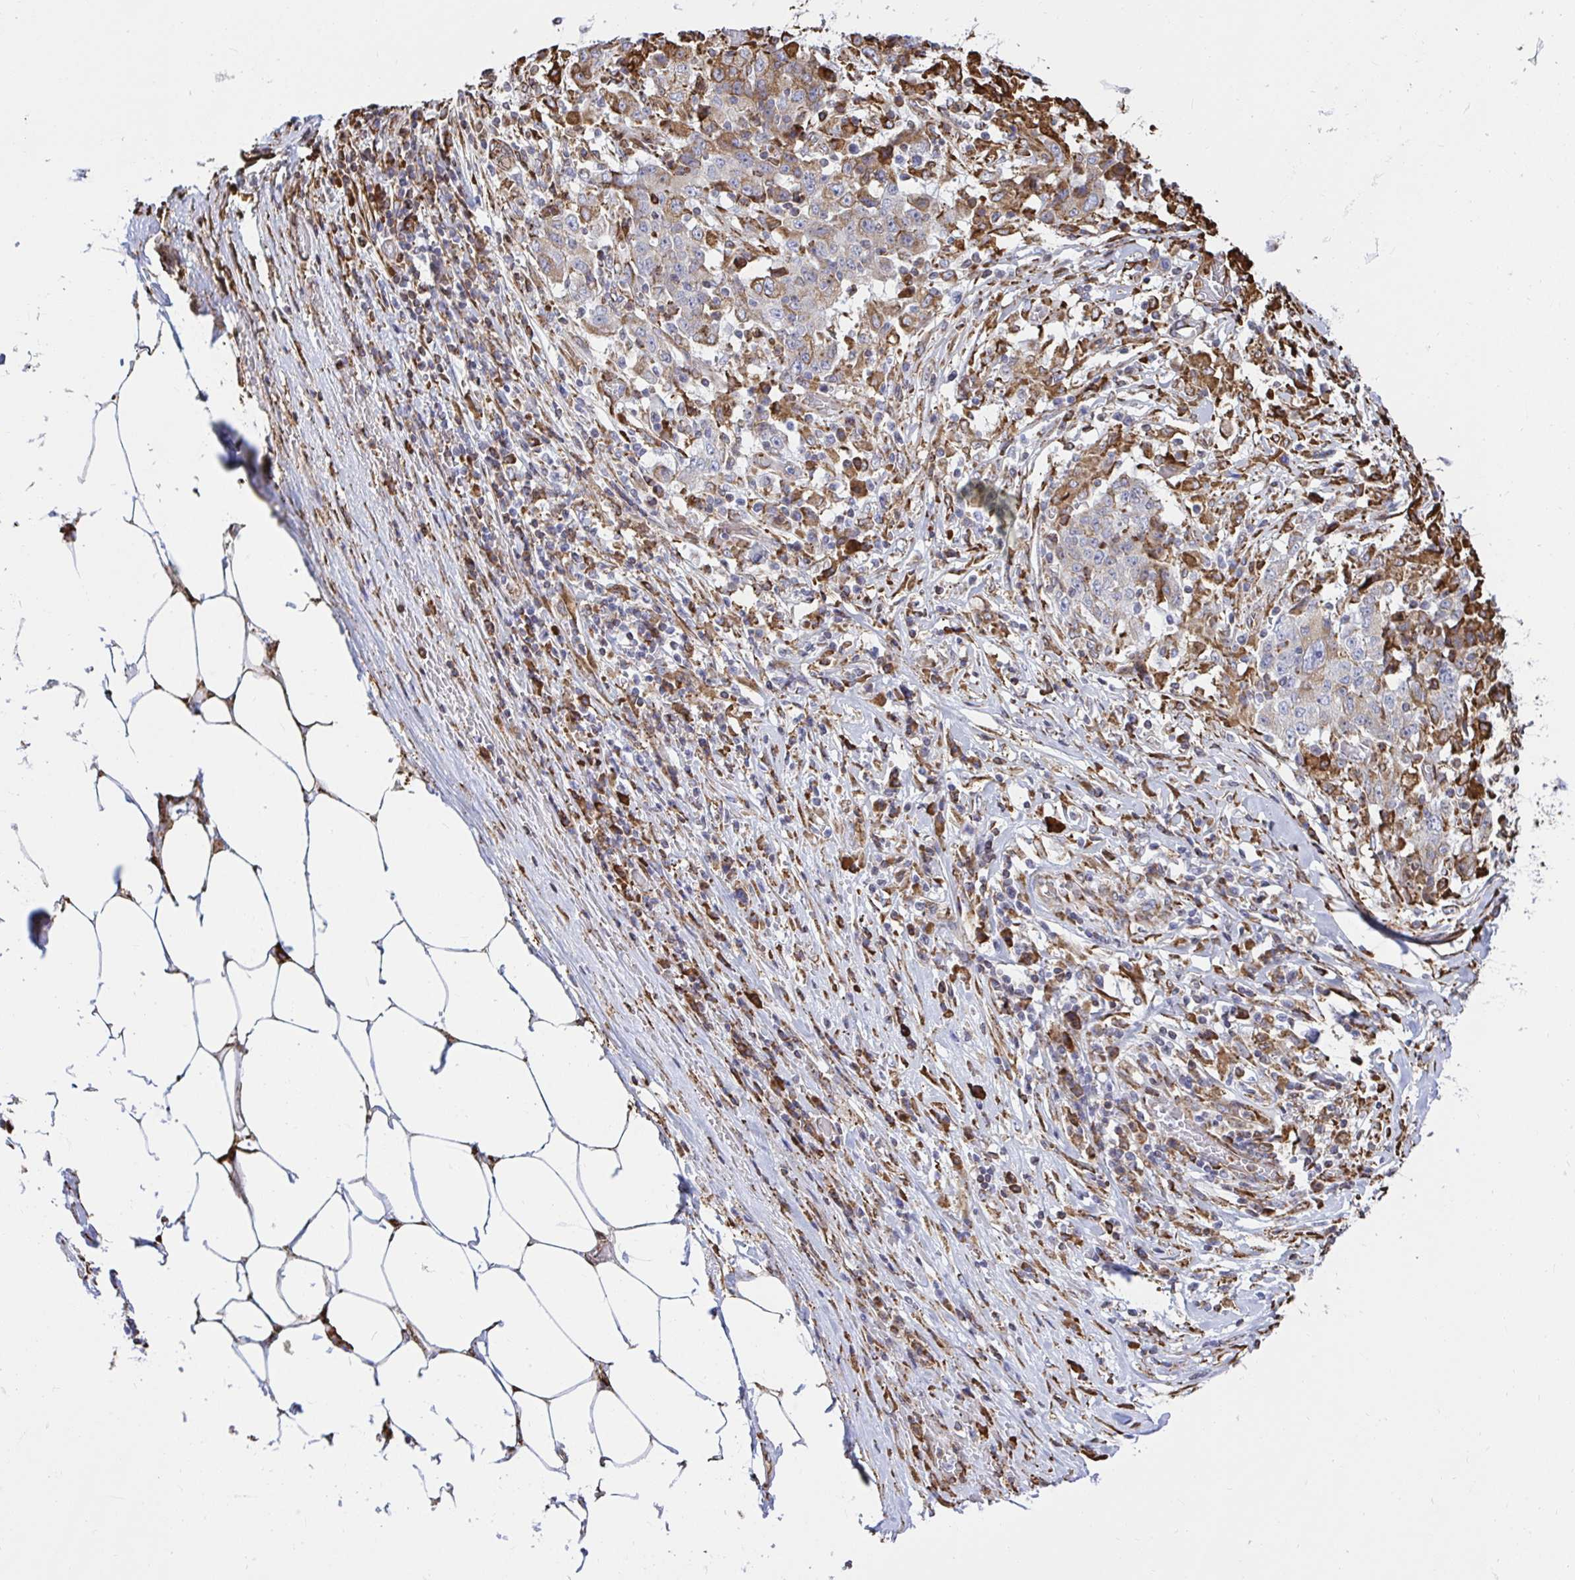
{"staining": {"intensity": "weak", "quantity": "25%-75%", "location": "cytoplasmic/membranous"}, "tissue": "stomach cancer", "cell_type": "Tumor cells", "image_type": "cancer", "snomed": [{"axis": "morphology", "description": "Adenocarcinoma, NOS"}, {"axis": "topography", "description": "Stomach"}], "caption": "Immunohistochemistry (IHC) image of human adenocarcinoma (stomach) stained for a protein (brown), which displays low levels of weak cytoplasmic/membranous staining in approximately 25%-75% of tumor cells.", "gene": "CLGN", "patient": {"sex": "male", "age": 59}}